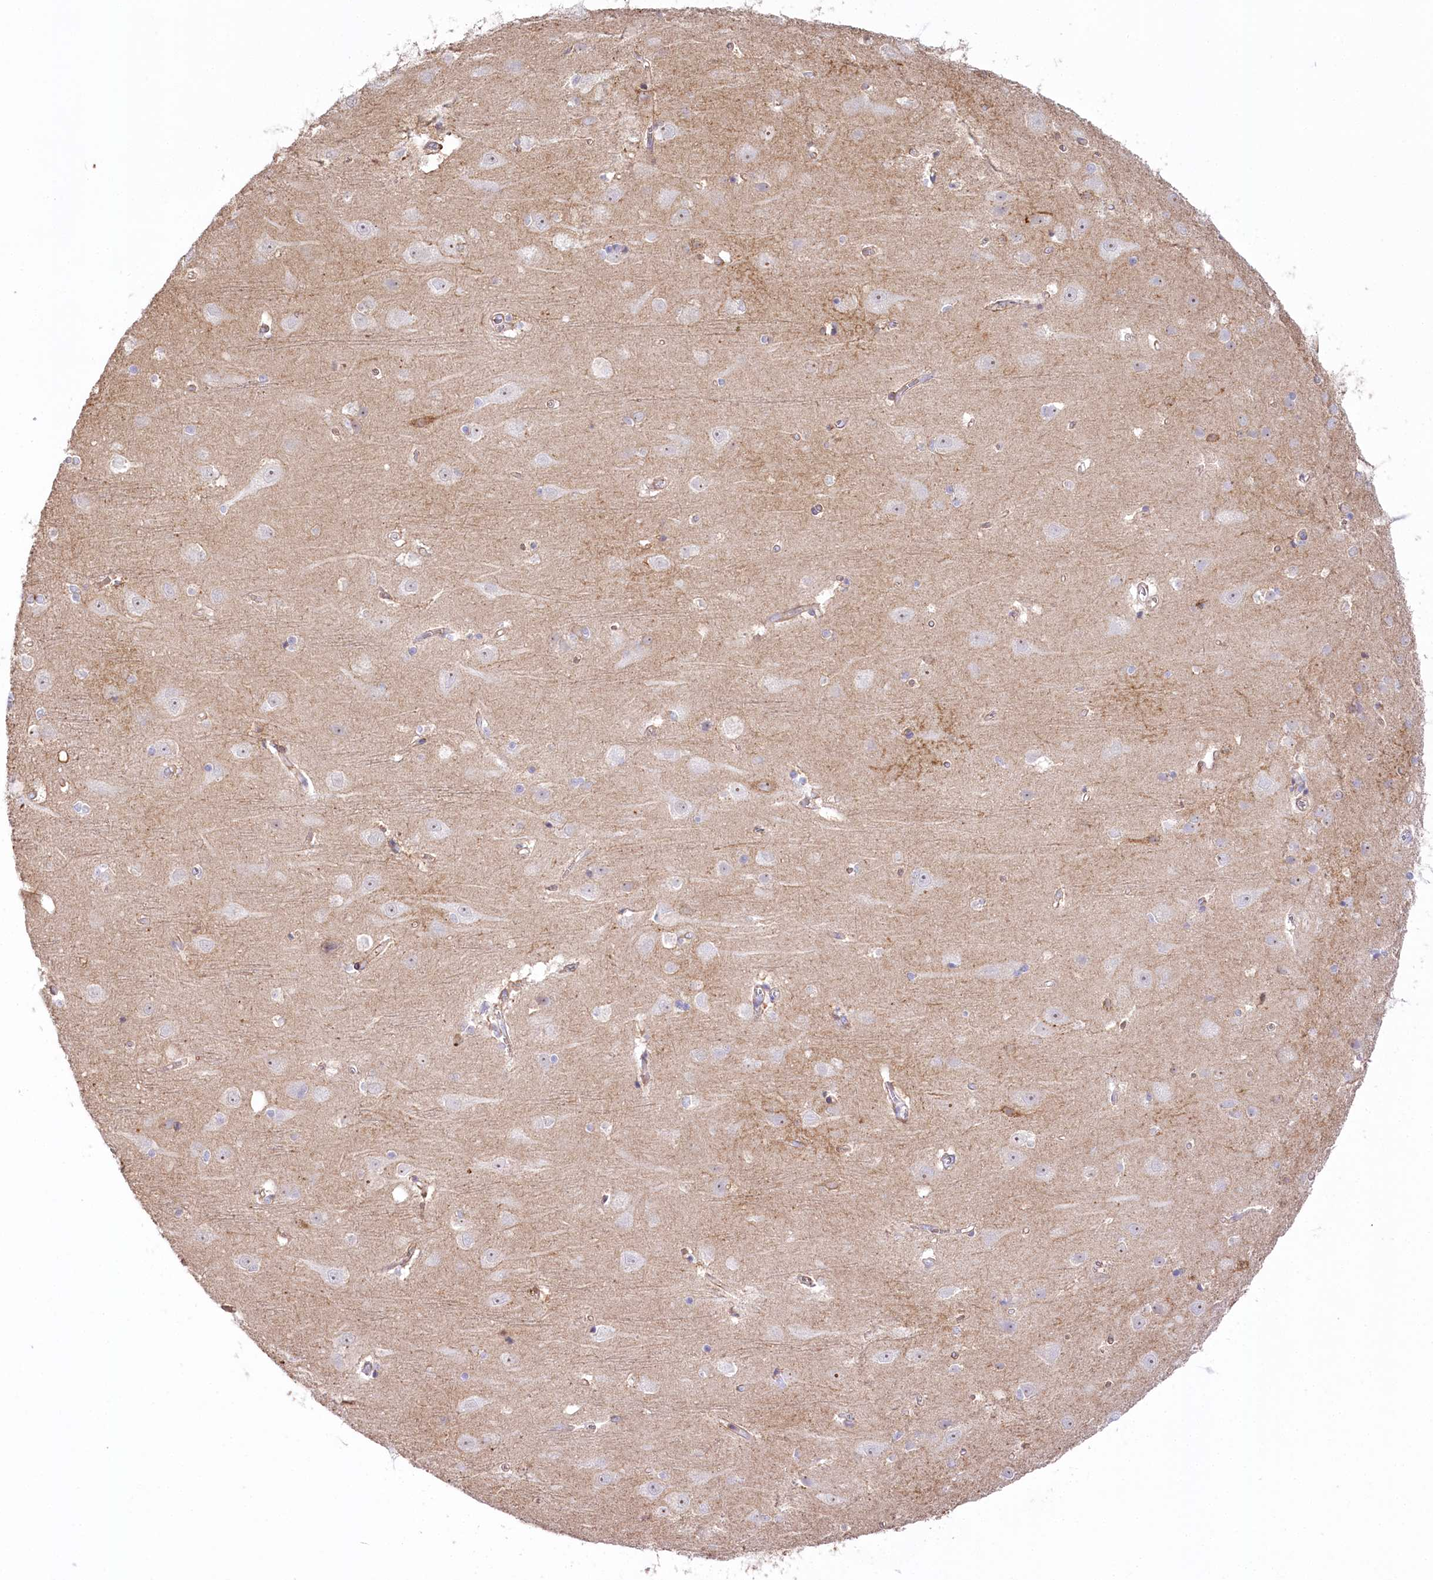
{"staining": {"intensity": "negative", "quantity": "none", "location": "none"}, "tissue": "cerebral cortex", "cell_type": "Endothelial cells", "image_type": "normal", "snomed": [{"axis": "morphology", "description": "Normal tissue, NOS"}, {"axis": "topography", "description": "Cerebral cortex"}], "caption": "A histopathology image of cerebral cortex stained for a protein displays no brown staining in endothelial cells. The staining is performed using DAB brown chromogen with nuclei counter-stained in using hematoxylin.", "gene": "SLC6A11", "patient": {"sex": "male", "age": 54}}